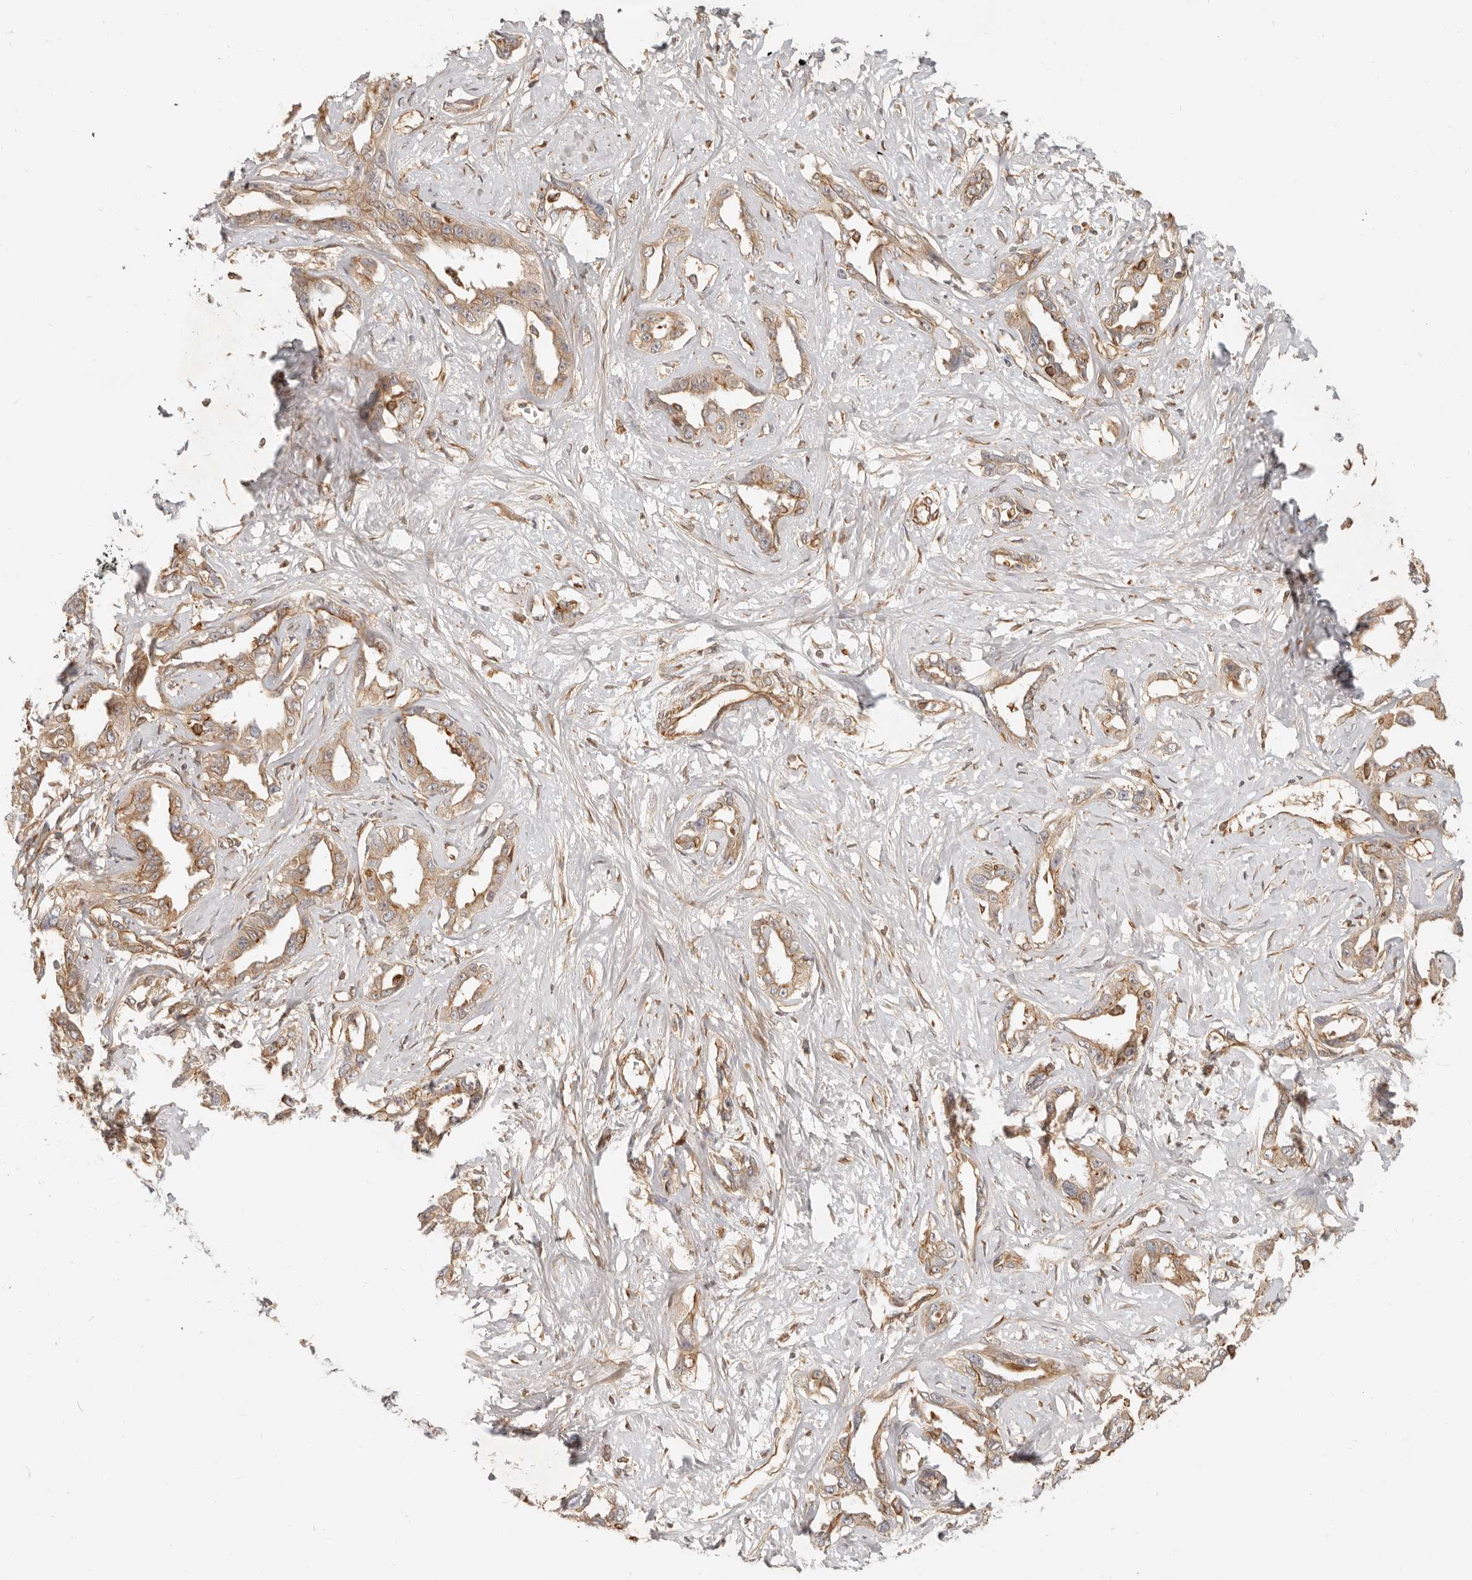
{"staining": {"intensity": "weak", "quantity": ">75%", "location": "cytoplasmic/membranous"}, "tissue": "liver cancer", "cell_type": "Tumor cells", "image_type": "cancer", "snomed": [{"axis": "morphology", "description": "Cholangiocarcinoma"}, {"axis": "topography", "description": "Liver"}], "caption": "Tumor cells reveal weak cytoplasmic/membranous staining in approximately >75% of cells in liver cancer. (Brightfield microscopy of DAB IHC at high magnification).", "gene": "UFSP1", "patient": {"sex": "male", "age": 59}}